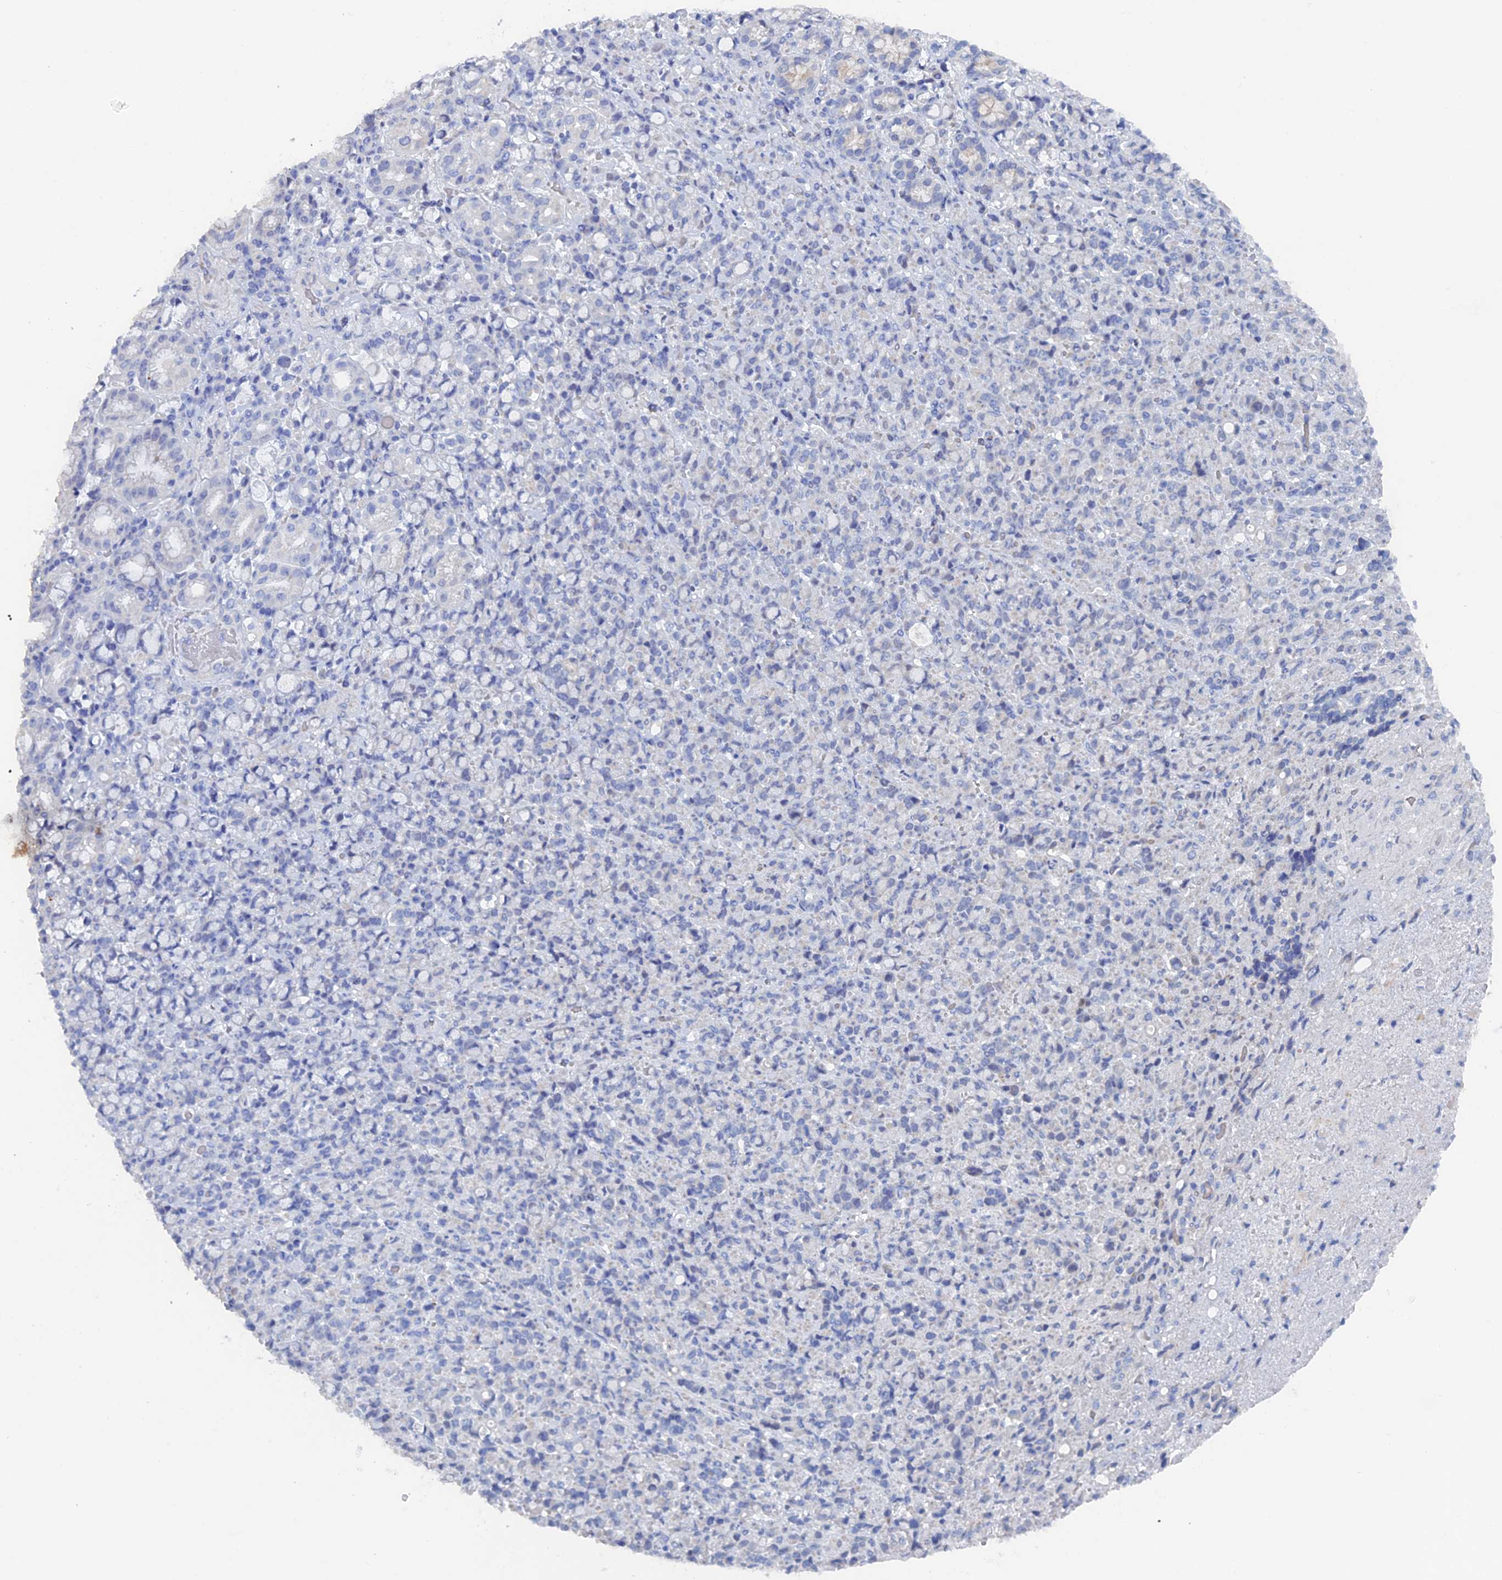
{"staining": {"intensity": "negative", "quantity": "none", "location": "none"}, "tissue": "stomach cancer", "cell_type": "Tumor cells", "image_type": "cancer", "snomed": [{"axis": "morphology", "description": "Normal tissue, NOS"}, {"axis": "morphology", "description": "Adenocarcinoma, NOS"}, {"axis": "topography", "description": "Stomach"}], "caption": "DAB (3,3'-diaminobenzidine) immunohistochemical staining of stomach cancer (adenocarcinoma) exhibits no significant expression in tumor cells.", "gene": "ELOVL6", "patient": {"sex": "female", "age": 79}}